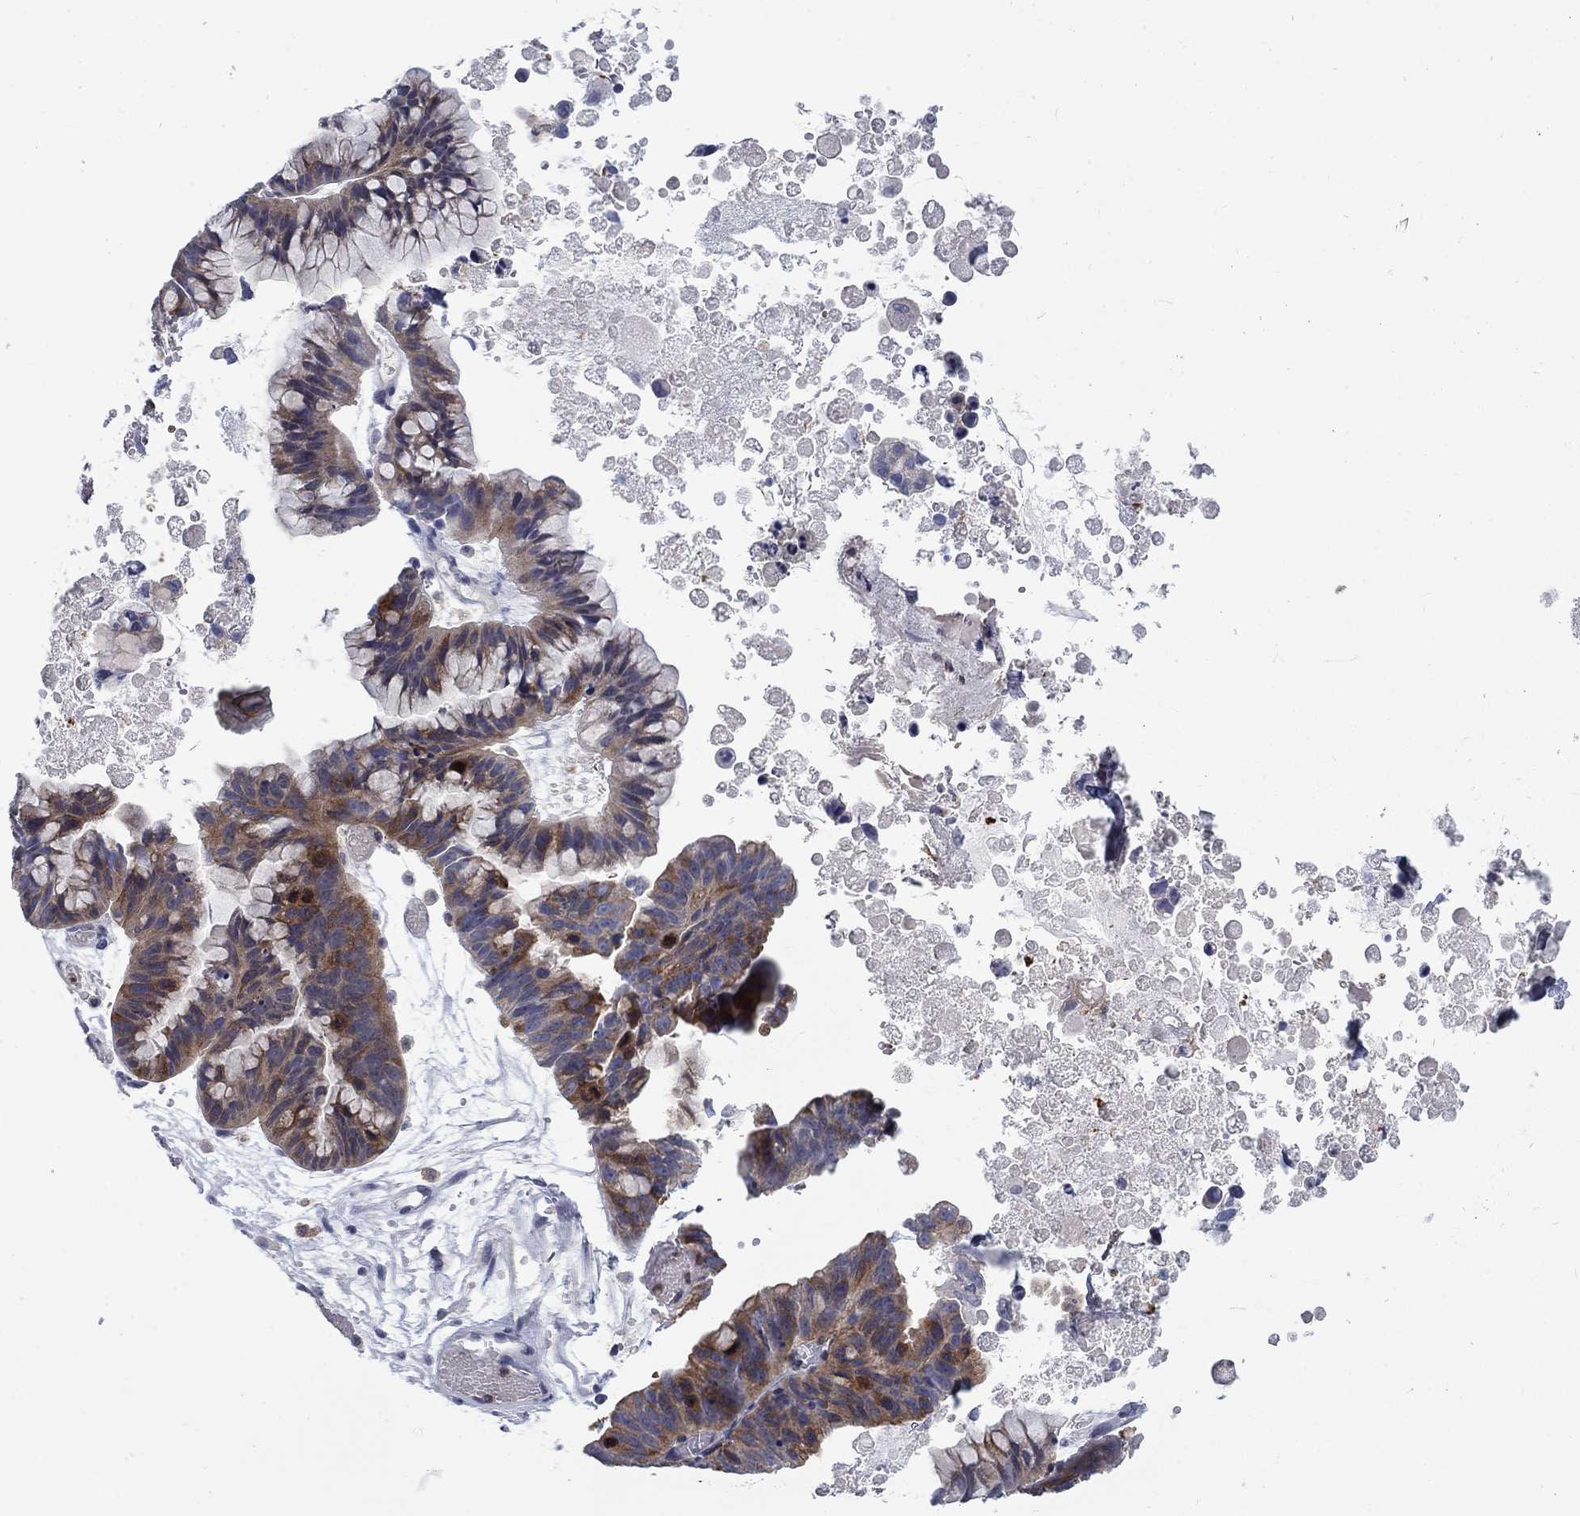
{"staining": {"intensity": "moderate", "quantity": "25%-75%", "location": "cytoplasmic/membranous"}, "tissue": "ovarian cancer", "cell_type": "Tumor cells", "image_type": "cancer", "snomed": [{"axis": "morphology", "description": "Cystadenocarcinoma, mucinous, NOS"}, {"axis": "topography", "description": "Ovary"}], "caption": "Protein expression analysis of human ovarian cancer (mucinous cystadenocarcinoma) reveals moderate cytoplasmic/membranous expression in about 25%-75% of tumor cells.", "gene": "KIF15", "patient": {"sex": "female", "age": 76}}